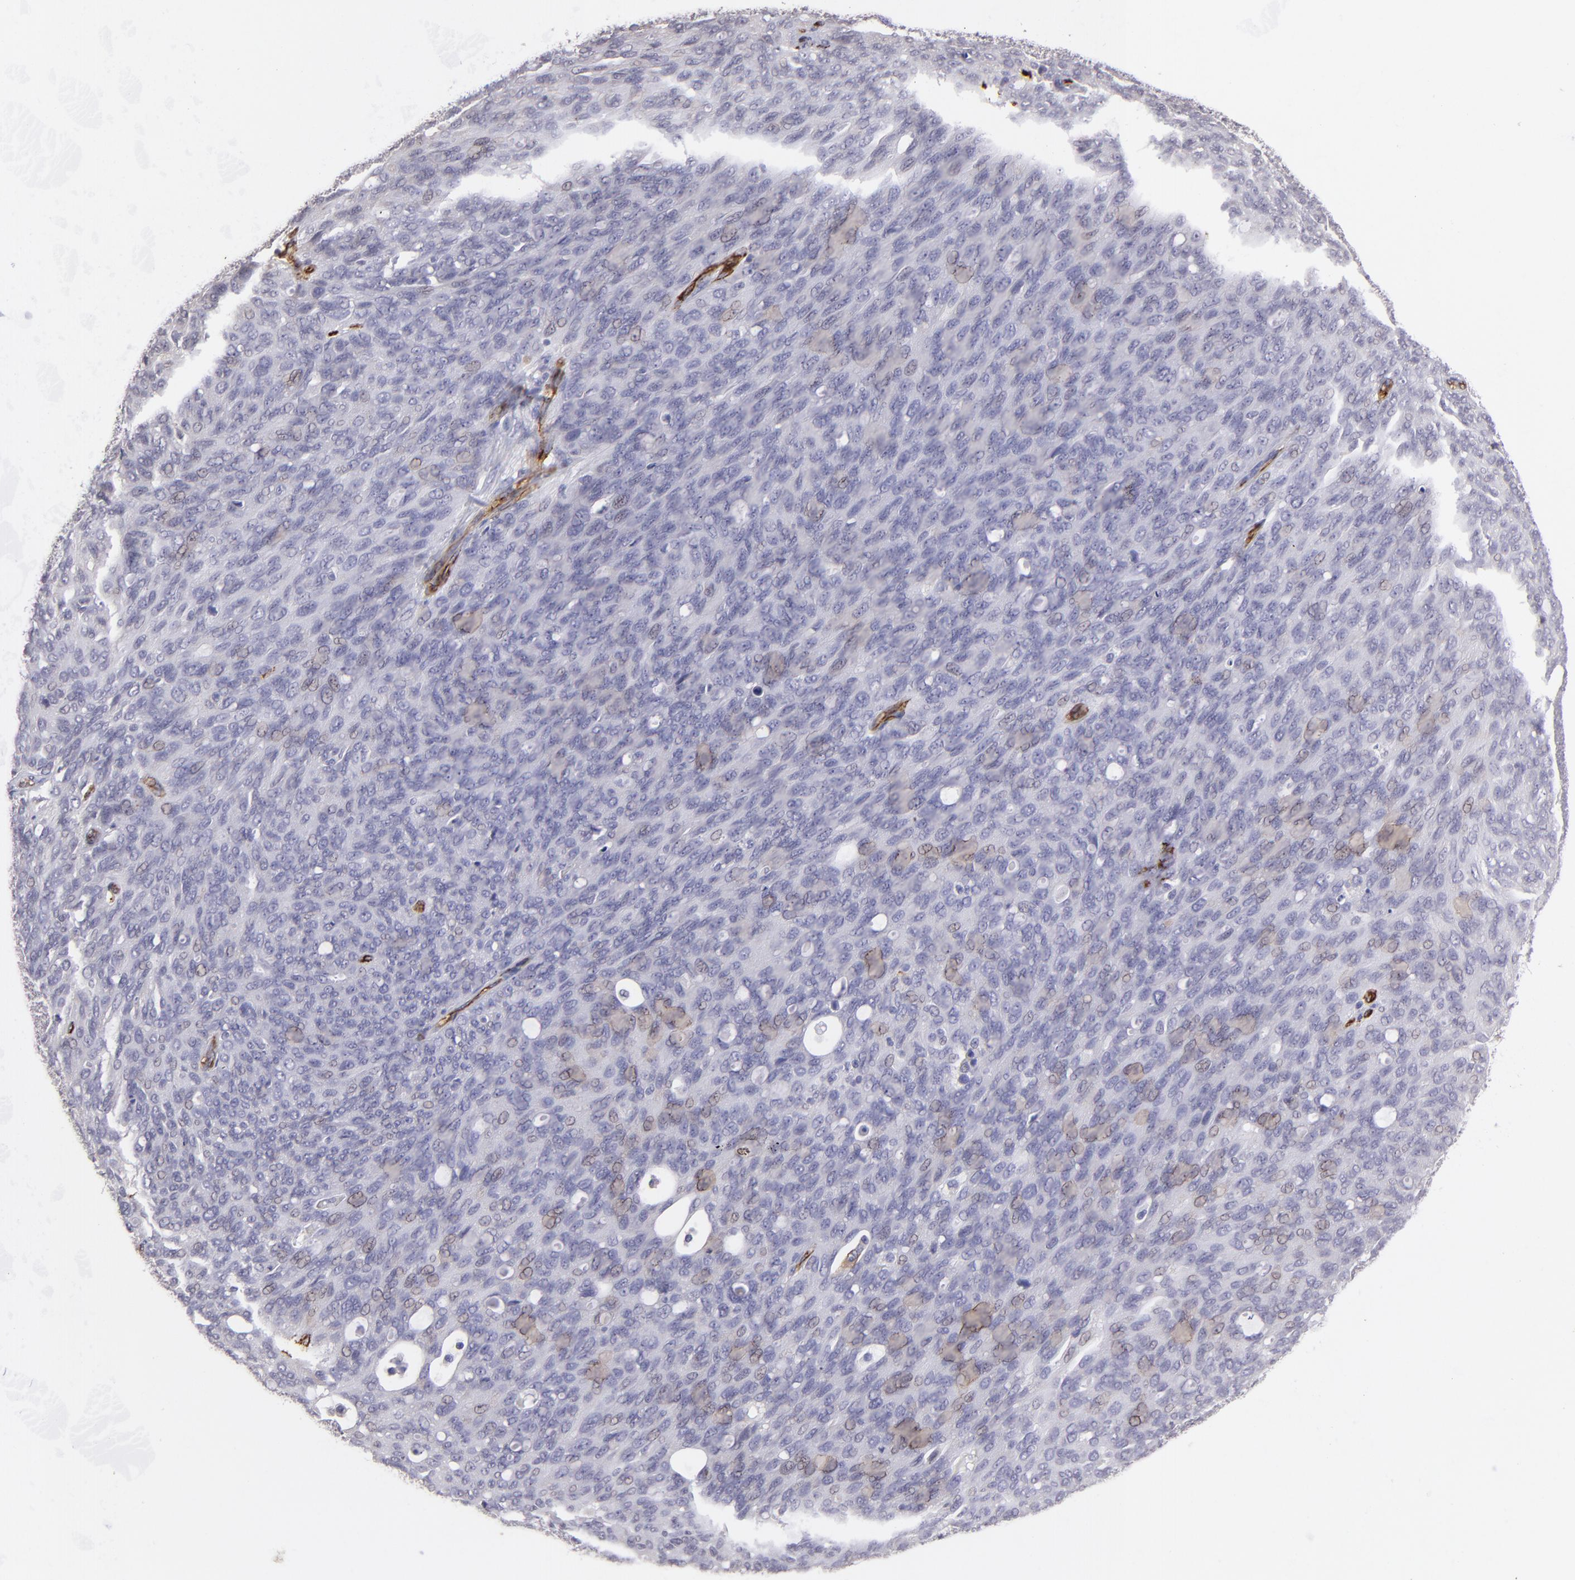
{"staining": {"intensity": "negative", "quantity": "none", "location": "none"}, "tissue": "ovarian cancer", "cell_type": "Tumor cells", "image_type": "cancer", "snomed": [{"axis": "morphology", "description": "Carcinoma, endometroid"}, {"axis": "topography", "description": "Ovary"}], "caption": "High magnification brightfield microscopy of ovarian cancer stained with DAB (brown) and counterstained with hematoxylin (blue): tumor cells show no significant positivity. Brightfield microscopy of immunohistochemistry (IHC) stained with DAB (brown) and hematoxylin (blue), captured at high magnification.", "gene": "DYSF", "patient": {"sex": "female", "age": 60}}